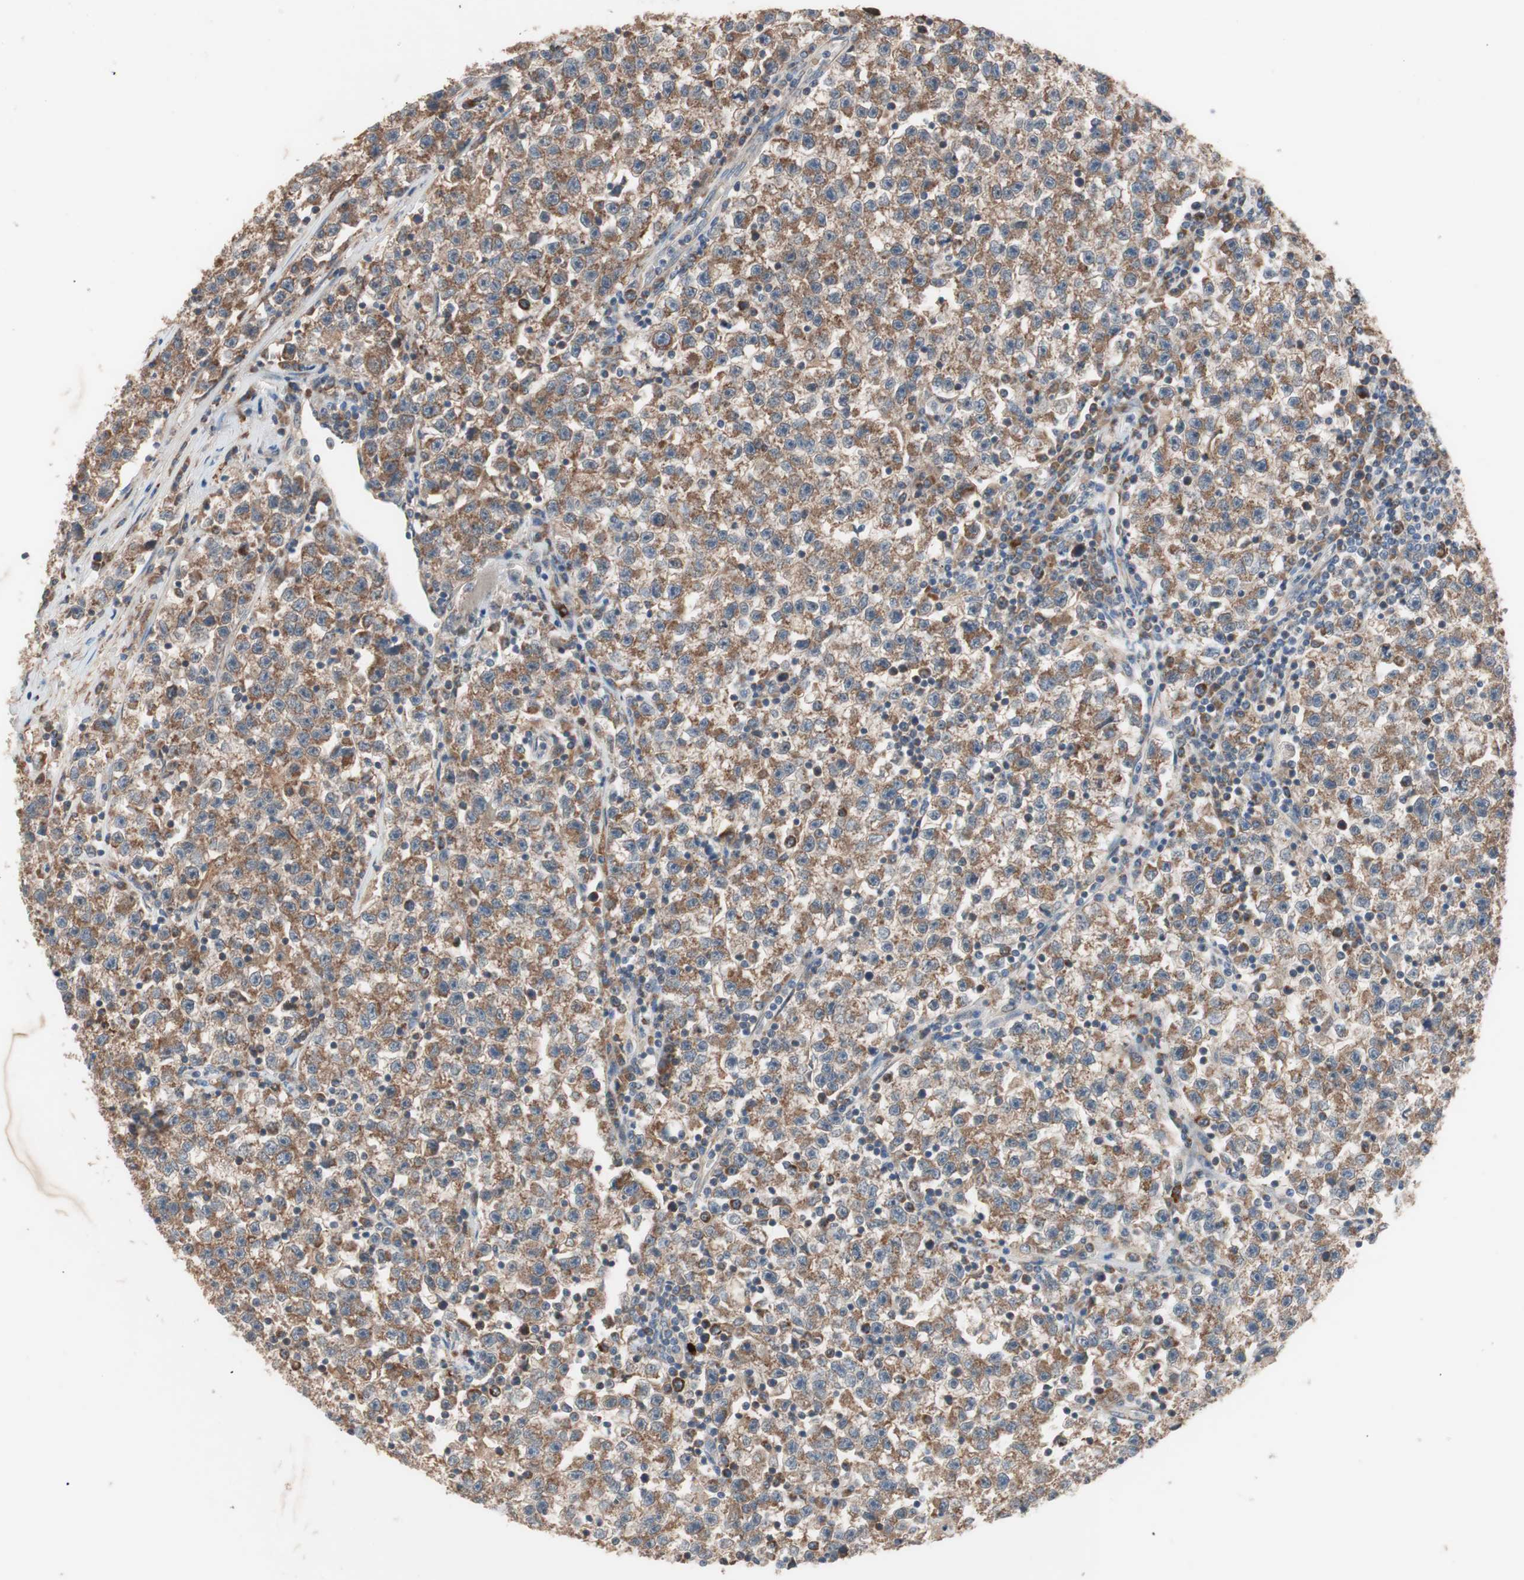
{"staining": {"intensity": "moderate", "quantity": ">75%", "location": "cytoplasmic/membranous"}, "tissue": "testis cancer", "cell_type": "Tumor cells", "image_type": "cancer", "snomed": [{"axis": "morphology", "description": "Seminoma, NOS"}, {"axis": "topography", "description": "Testis"}], "caption": "A medium amount of moderate cytoplasmic/membranous positivity is seen in about >75% of tumor cells in testis cancer (seminoma) tissue. (Stains: DAB in brown, nuclei in blue, Microscopy: brightfield microscopy at high magnification).", "gene": "HMBS", "patient": {"sex": "male", "age": 22}}